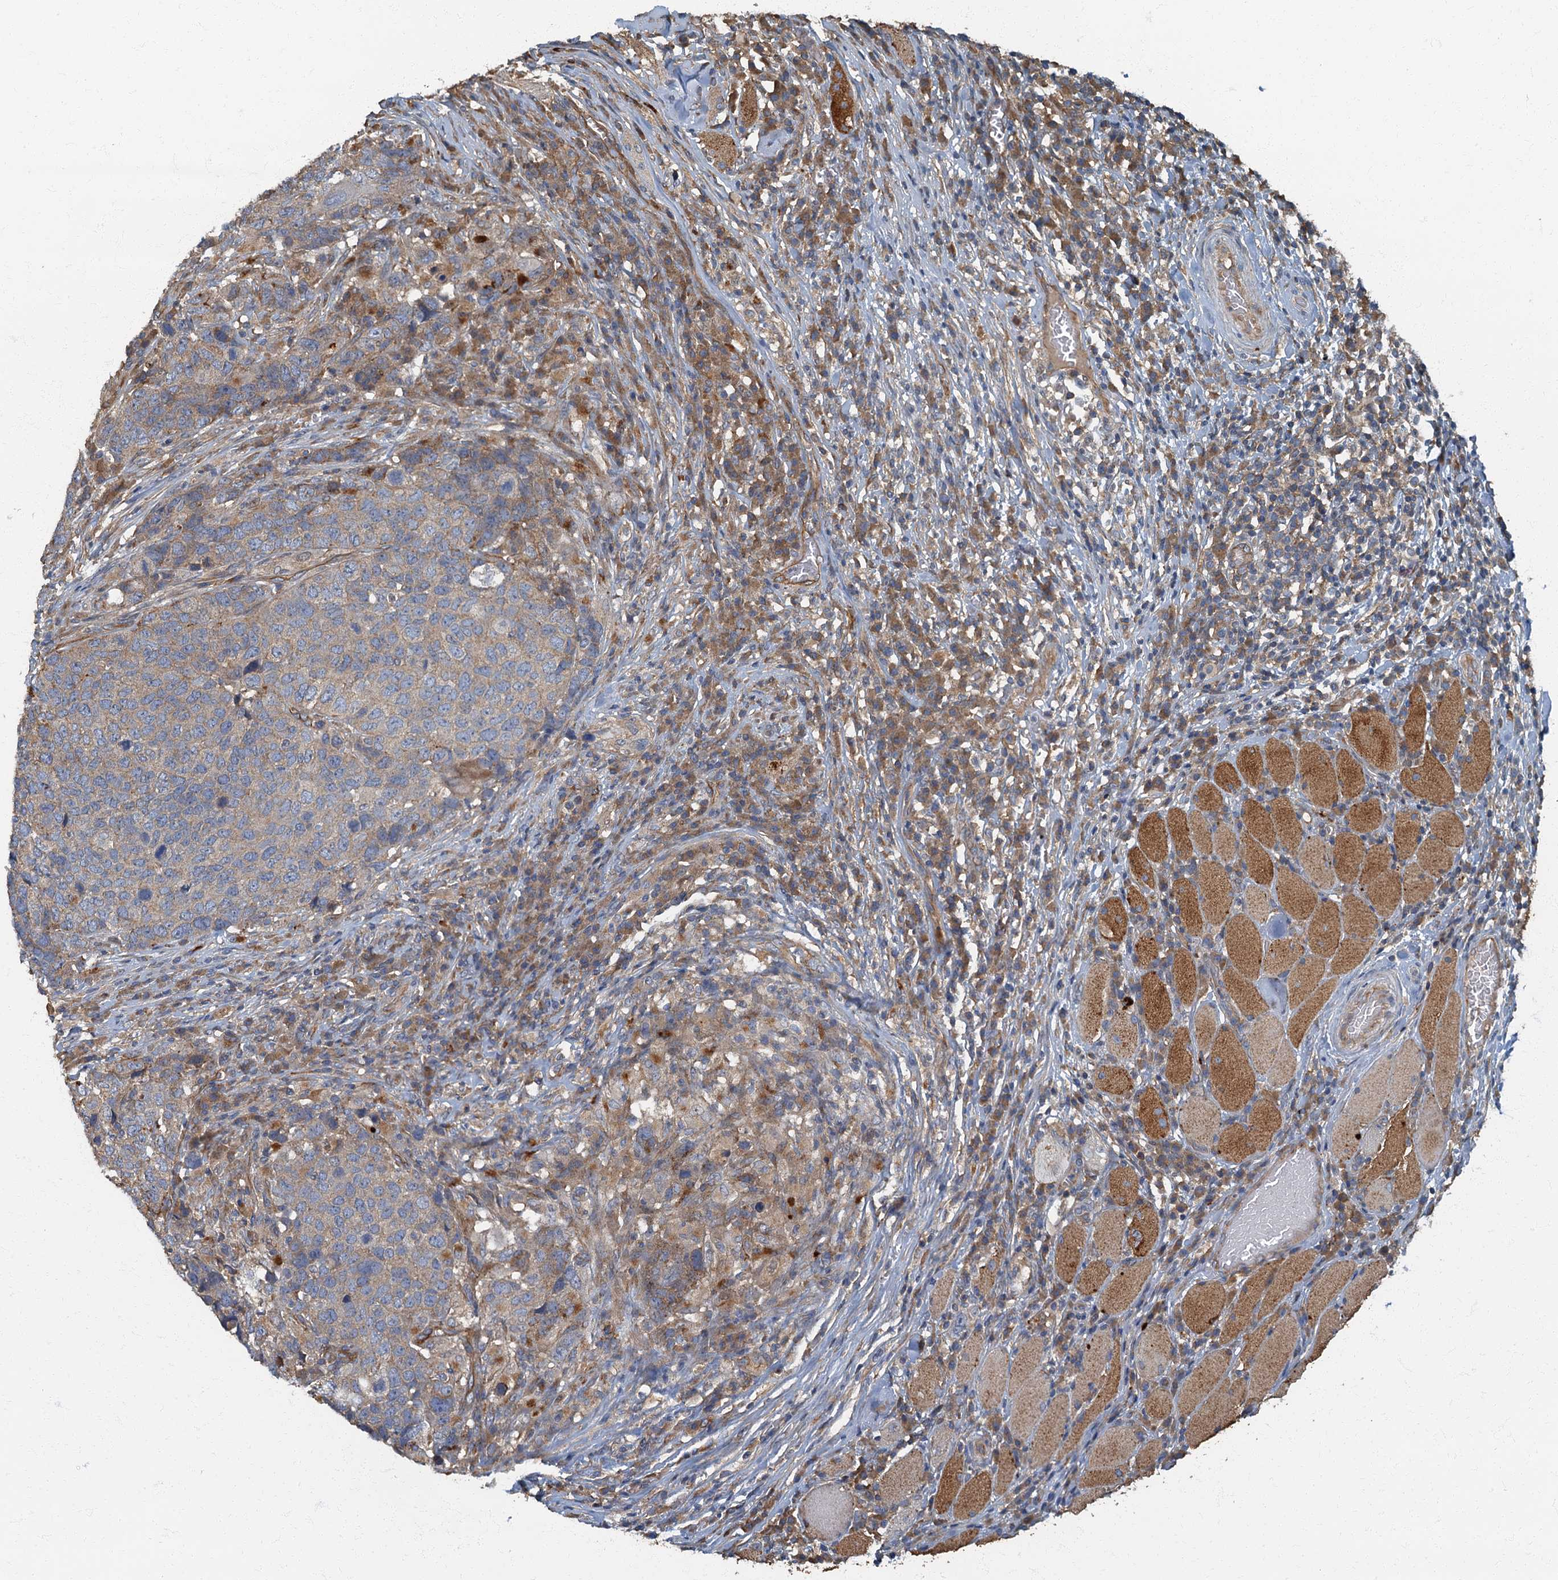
{"staining": {"intensity": "weak", "quantity": "25%-75%", "location": "cytoplasmic/membranous"}, "tissue": "head and neck cancer", "cell_type": "Tumor cells", "image_type": "cancer", "snomed": [{"axis": "morphology", "description": "Squamous cell carcinoma, NOS"}, {"axis": "topography", "description": "Head-Neck"}], "caption": "Head and neck squamous cell carcinoma tissue displays weak cytoplasmic/membranous expression in about 25%-75% of tumor cells", "gene": "ARL11", "patient": {"sex": "male", "age": 66}}